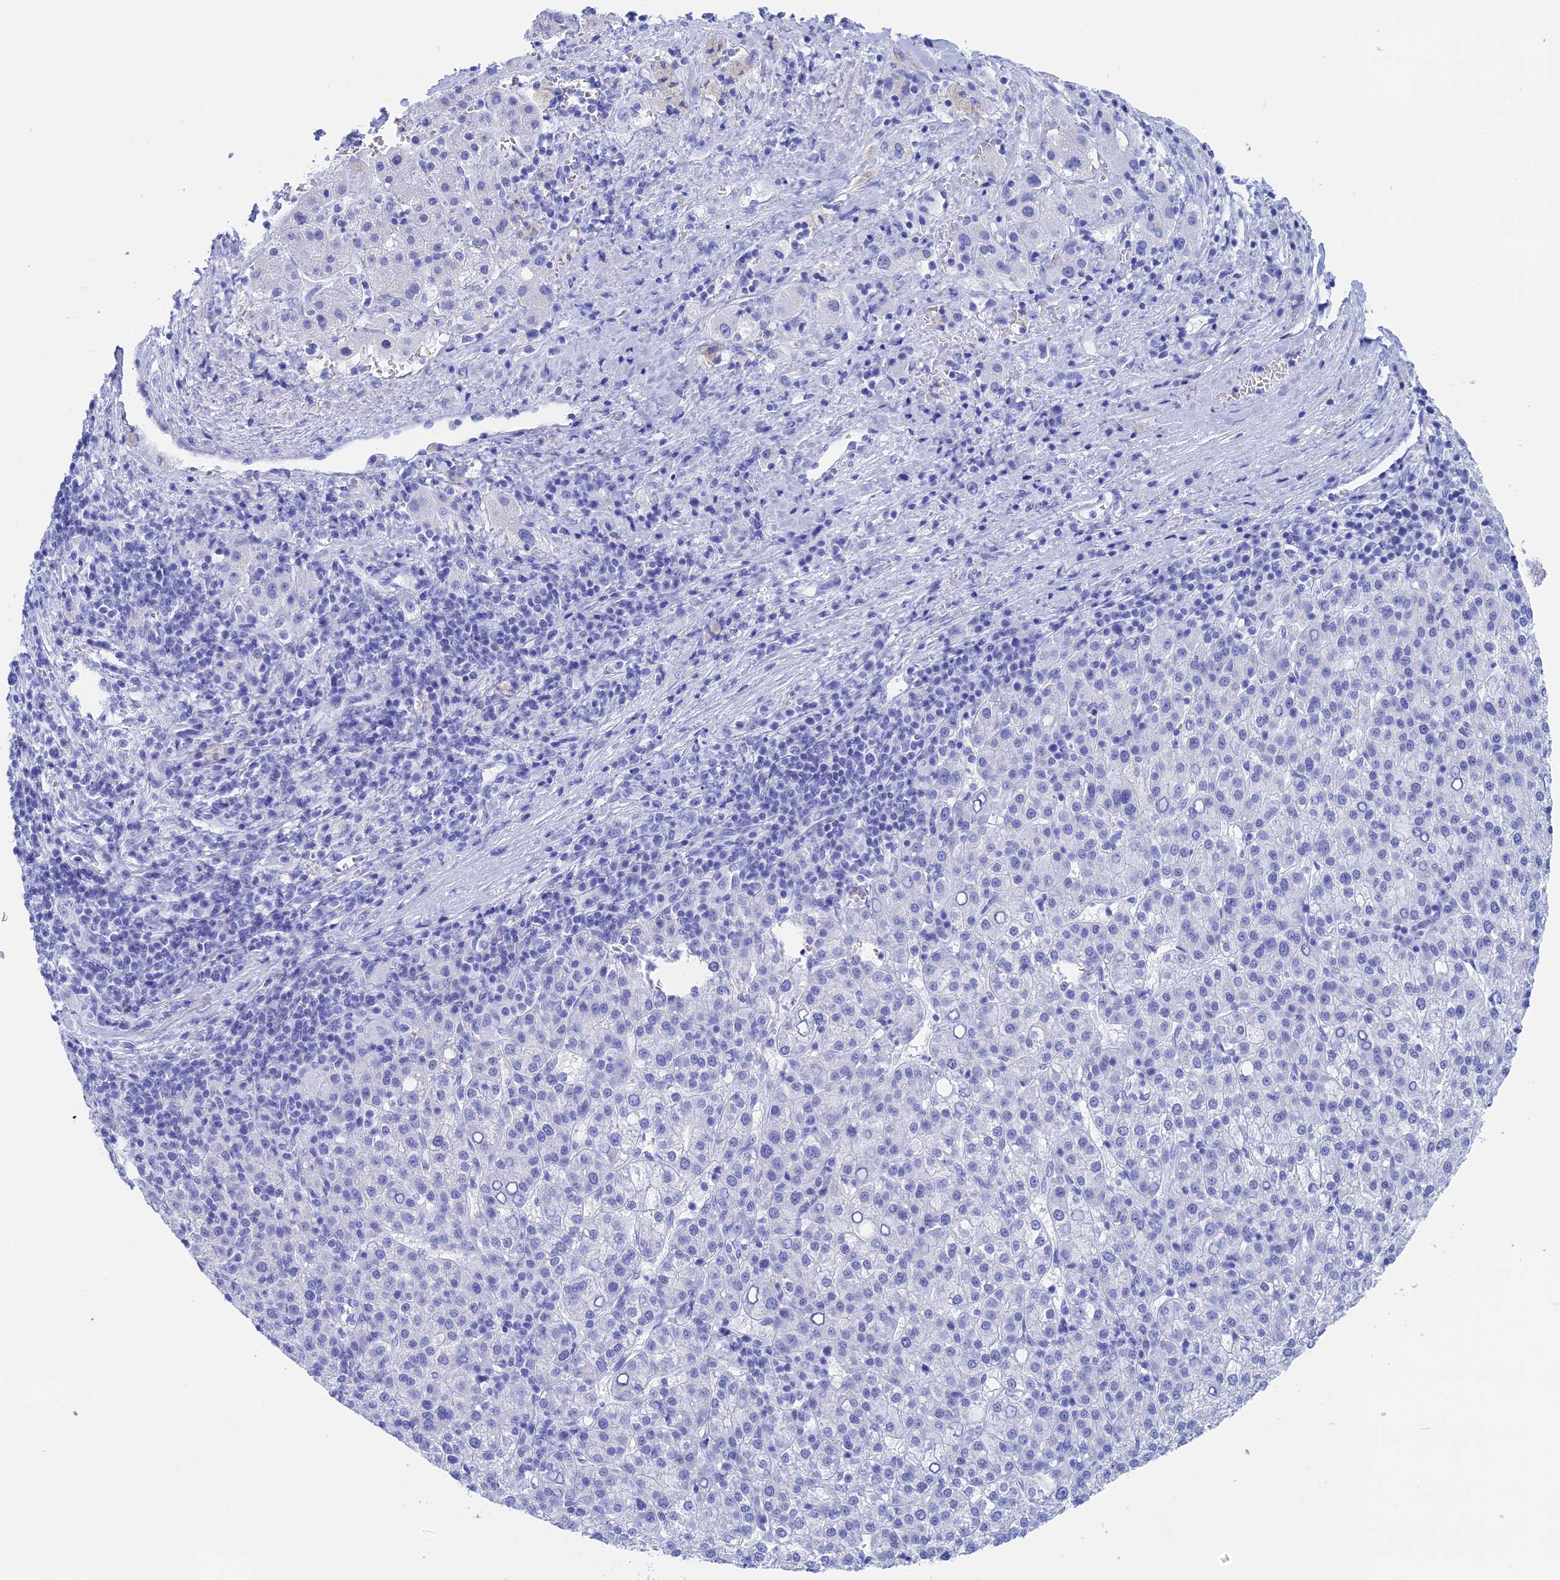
{"staining": {"intensity": "negative", "quantity": "none", "location": "none"}, "tissue": "liver cancer", "cell_type": "Tumor cells", "image_type": "cancer", "snomed": [{"axis": "morphology", "description": "Carcinoma, Hepatocellular, NOS"}, {"axis": "topography", "description": "Liver"}], "caption": "DAB (3,3'-diaminobenzidine) immunohistochemical staining of human liver cancer shows no significant positivity in tumor cells.", "gene": "TEX101", "patient": {"sex": "female", "age": 58}}